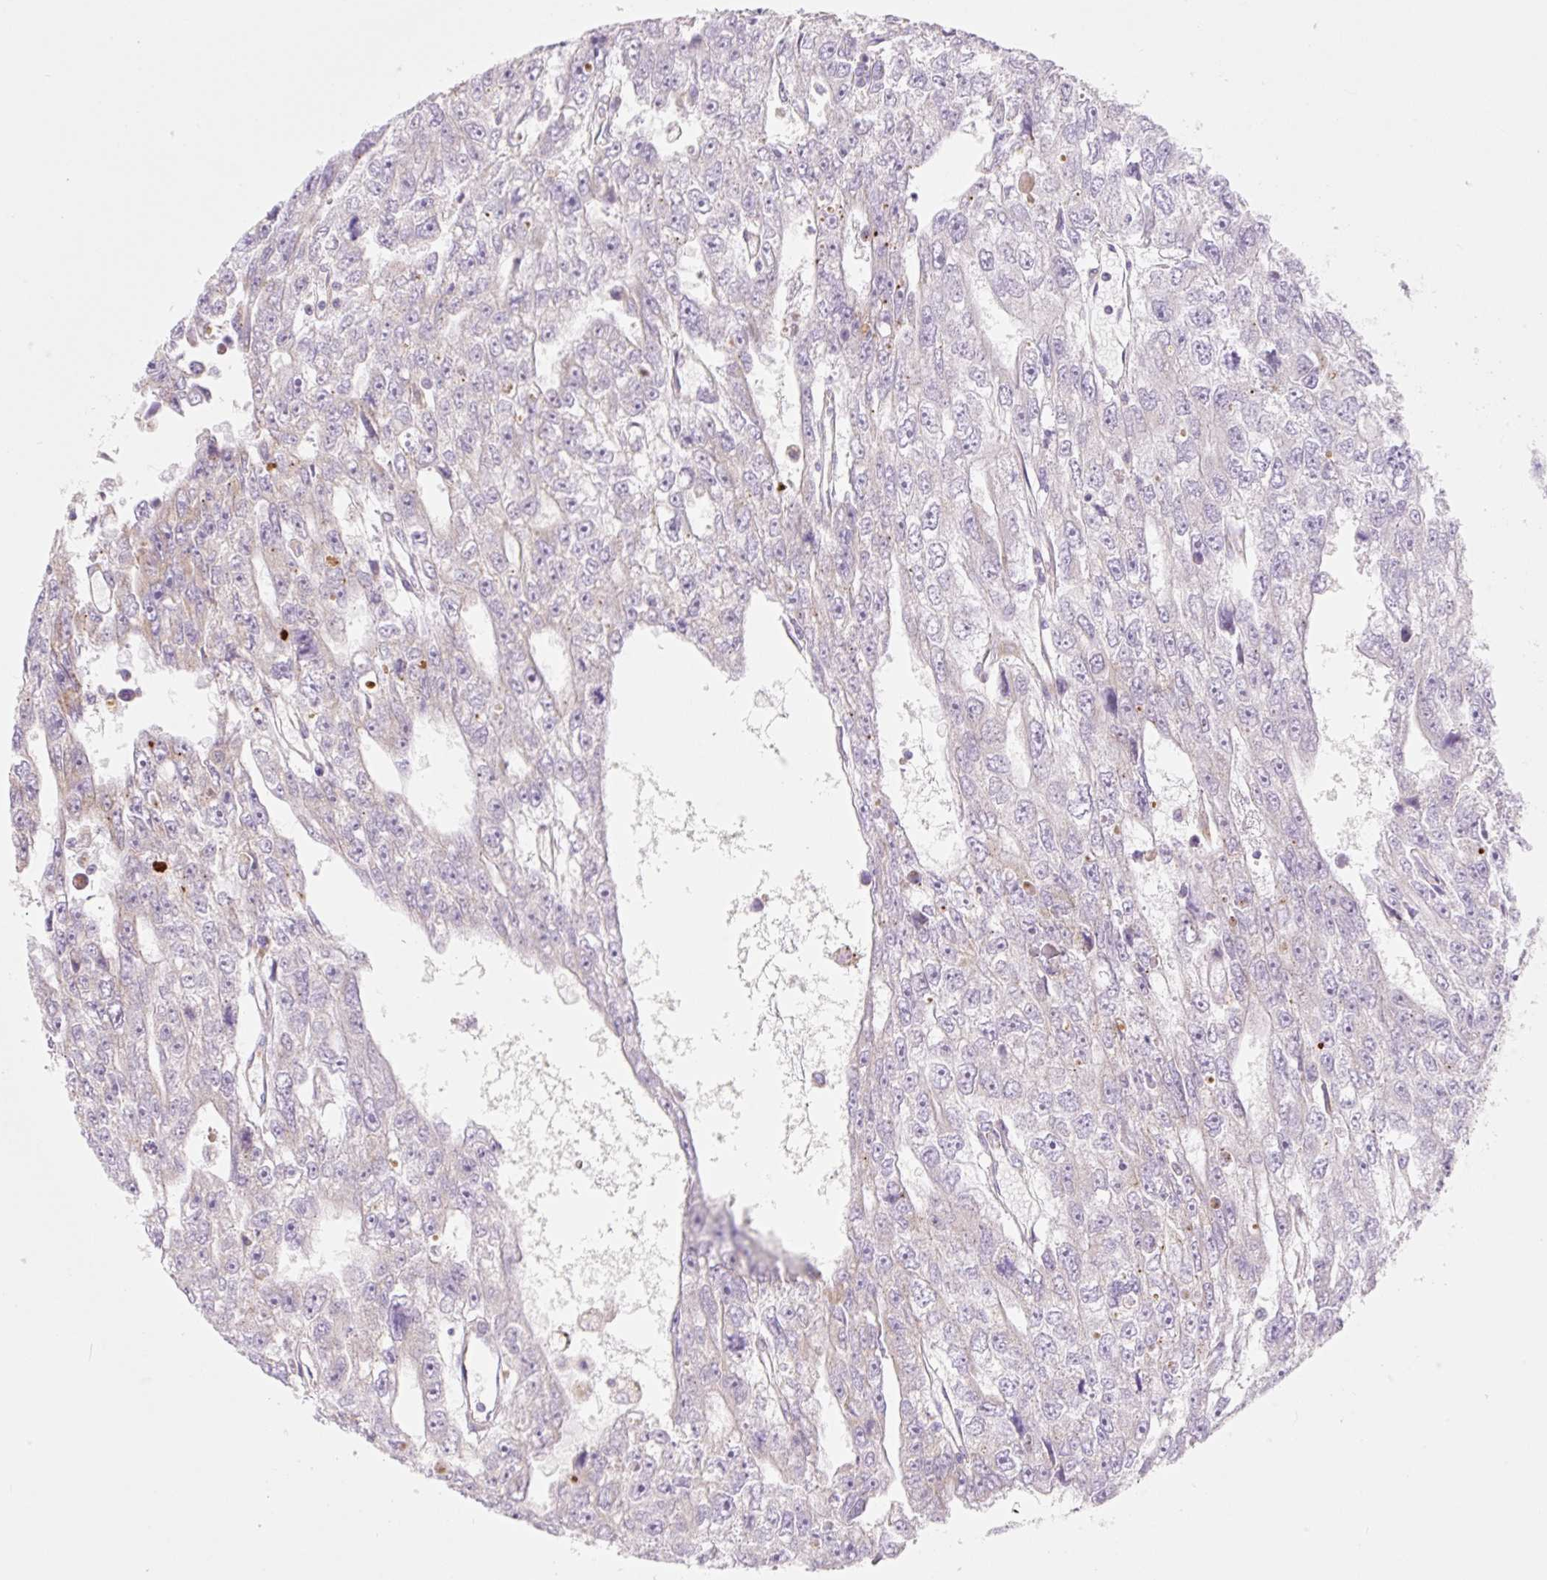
{"staining": {"intensity": "negative", "quantity": "none", "location": "none"}, "tissue": "testis cancer", "cell_type": "Tumor cells", "image_type": "cancer", "snomed": [{"axis": "morphology", "description": "Carcinoma, Embryonal, NOS"}, {"axis": "topography", "description": "Testis"}], "caption": "Embryonal carcinoma (testis) stained for a protein using immunohistochemistry (IHC) shows no expression tumor cells.", "gene": "CLEC3A", "patient": {"sex": "male", "age": 20}}